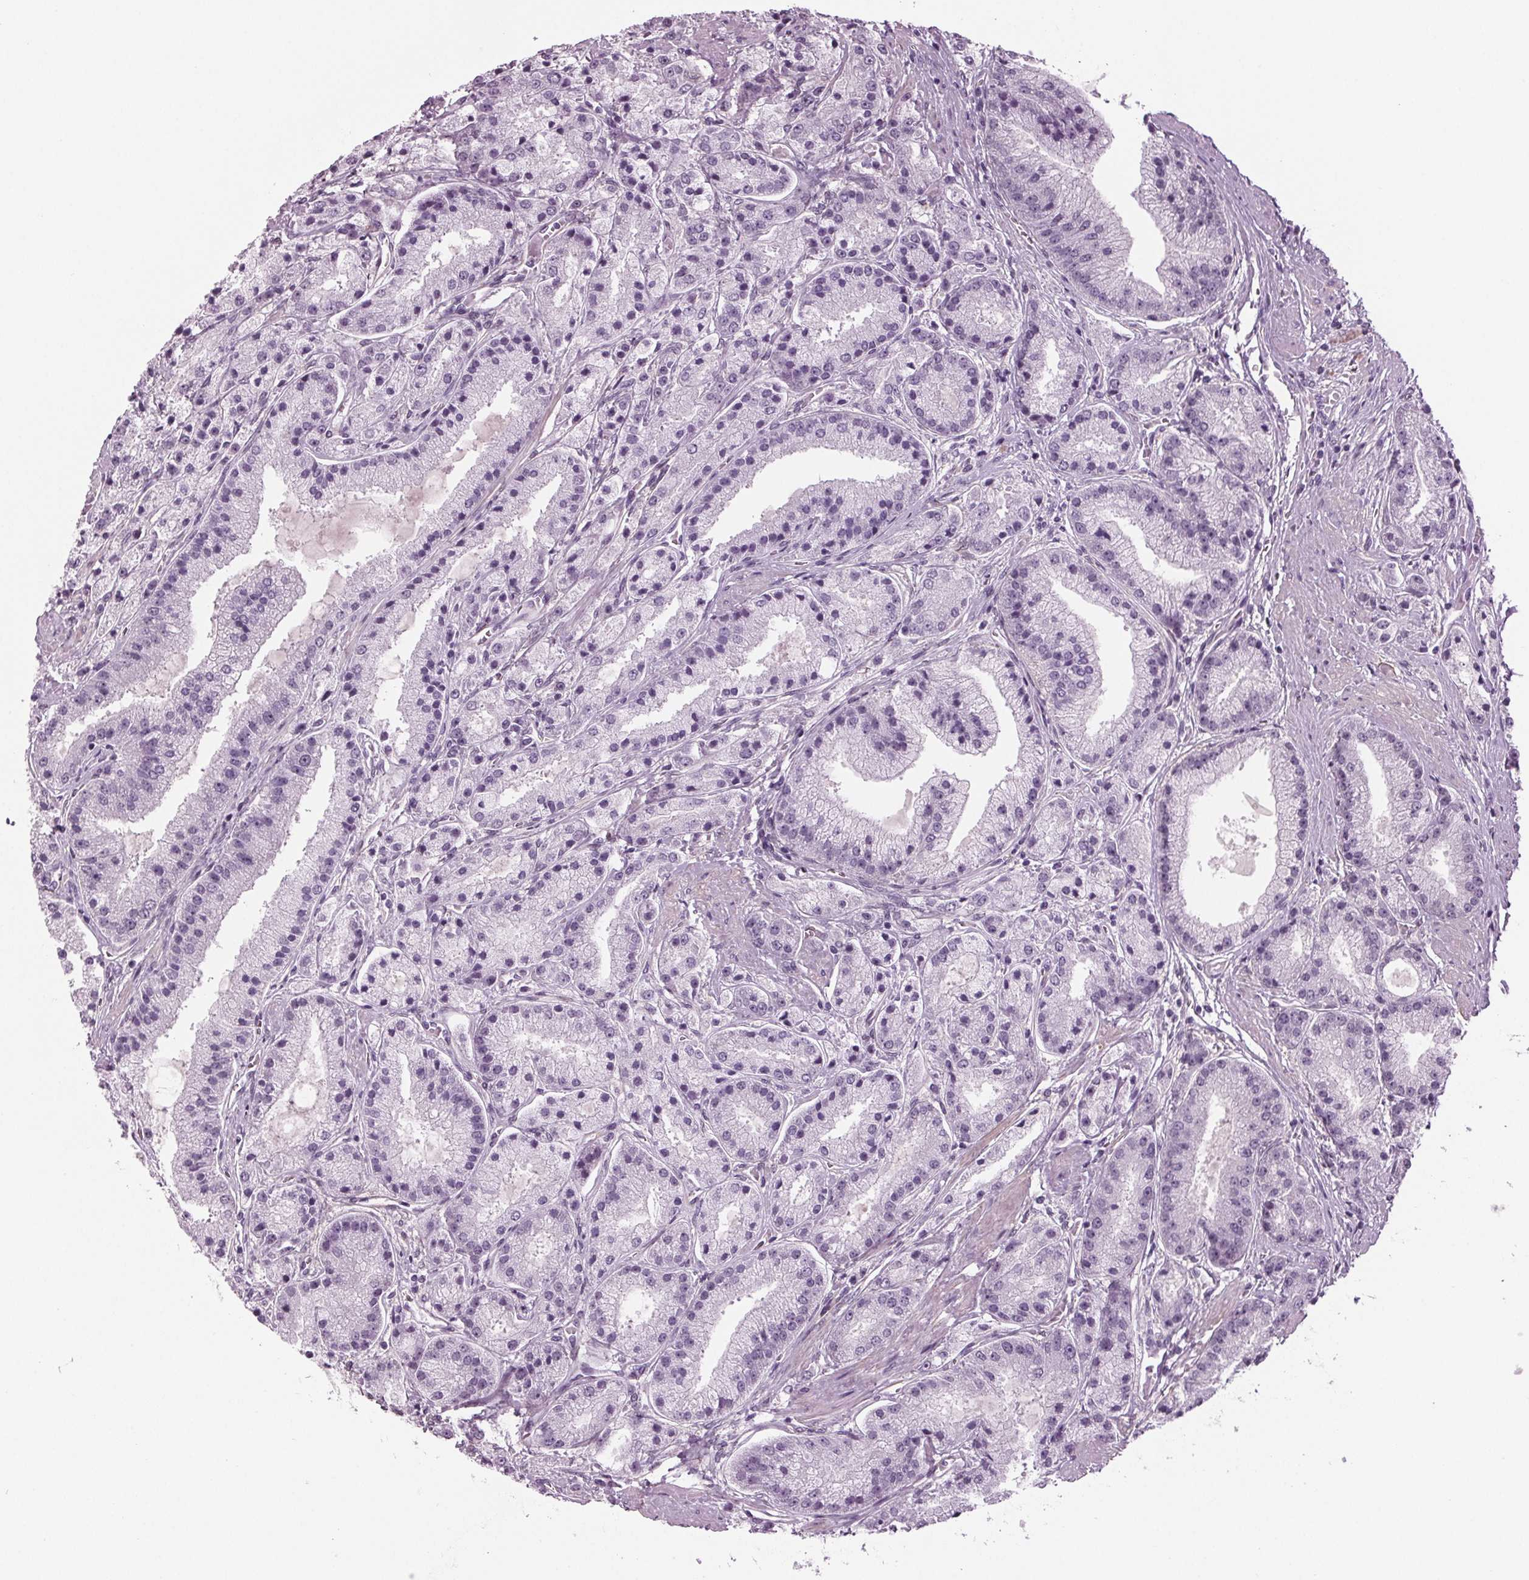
{"staining": {"intensity": "negative", "quantity": "none", "location": "none"}, "tissue": "prostate cancer", "cell_type": "Tumor cells", "image_type": "cancer", "snomed": [{"axis": "morphology", "description": "Adenocarcinoma, High grade"}, {"axis": "topography", "description": "Prostate"}], "caption": "IHC micrograph of neoplastic tissue: prostate cancer (high-grade adenocarcinoma) stained with DAB (3,3'-diaminobenzidine) exhibits no significant protein expression in tumor cells. (Stains: DAB immunohistochemistry with hematoxylin counter stain, Microscopy: brightfield microscopy at high magnification).", "gene": "BHLHE22", "patient": {"sex": "male", "age": 67}}